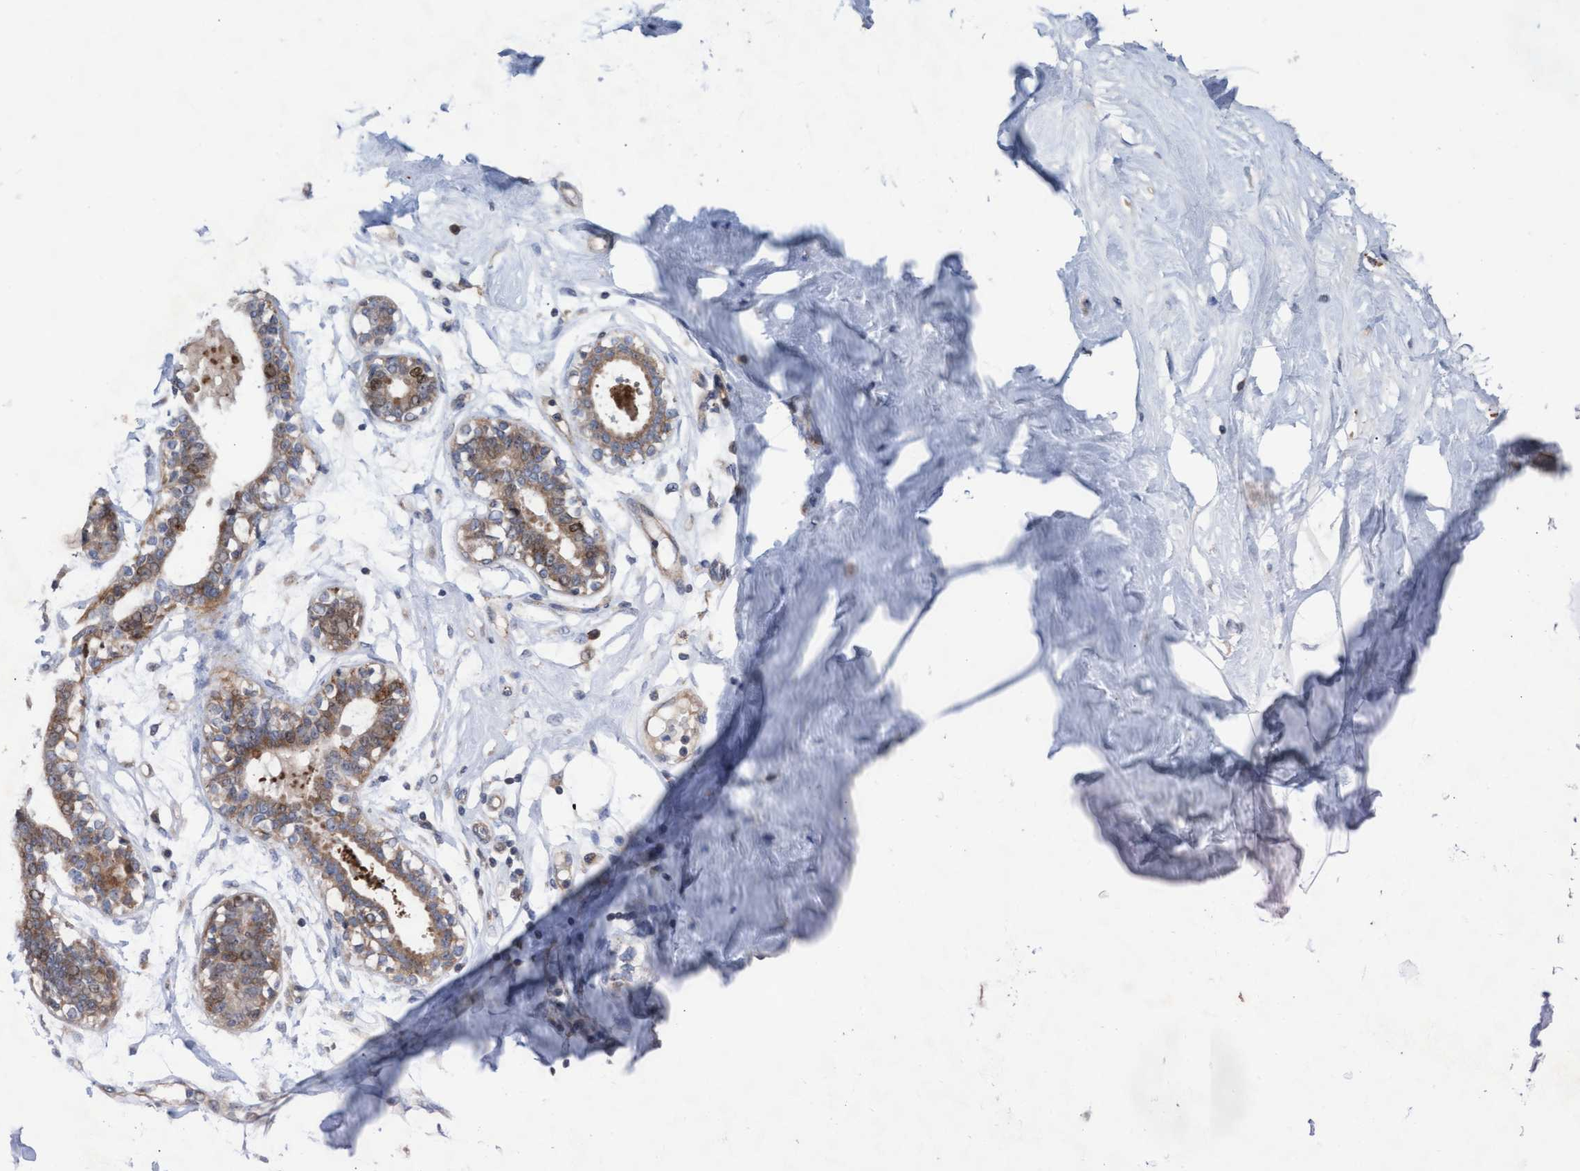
{"staining": {"intensity": "negative", "quantity": "none", "location": "none"}, "tissue": "breast", "cell_type": "Adipocytes", "image_type": "normal", "snomed": [{"axis": "morphology", "description": "Normal tissue, NOS"}, {"axis": "topography", "description": "Breast"}], "caption": "IHC image of normal breast: human breast stained with DAB (3,3'-diaminobenzidine) demonstrates no significant protein expression in adipocytes. Nuclei are stained in blue.", "gene": "ABCF2", "patient": {"sex": "female", "age": 23}}